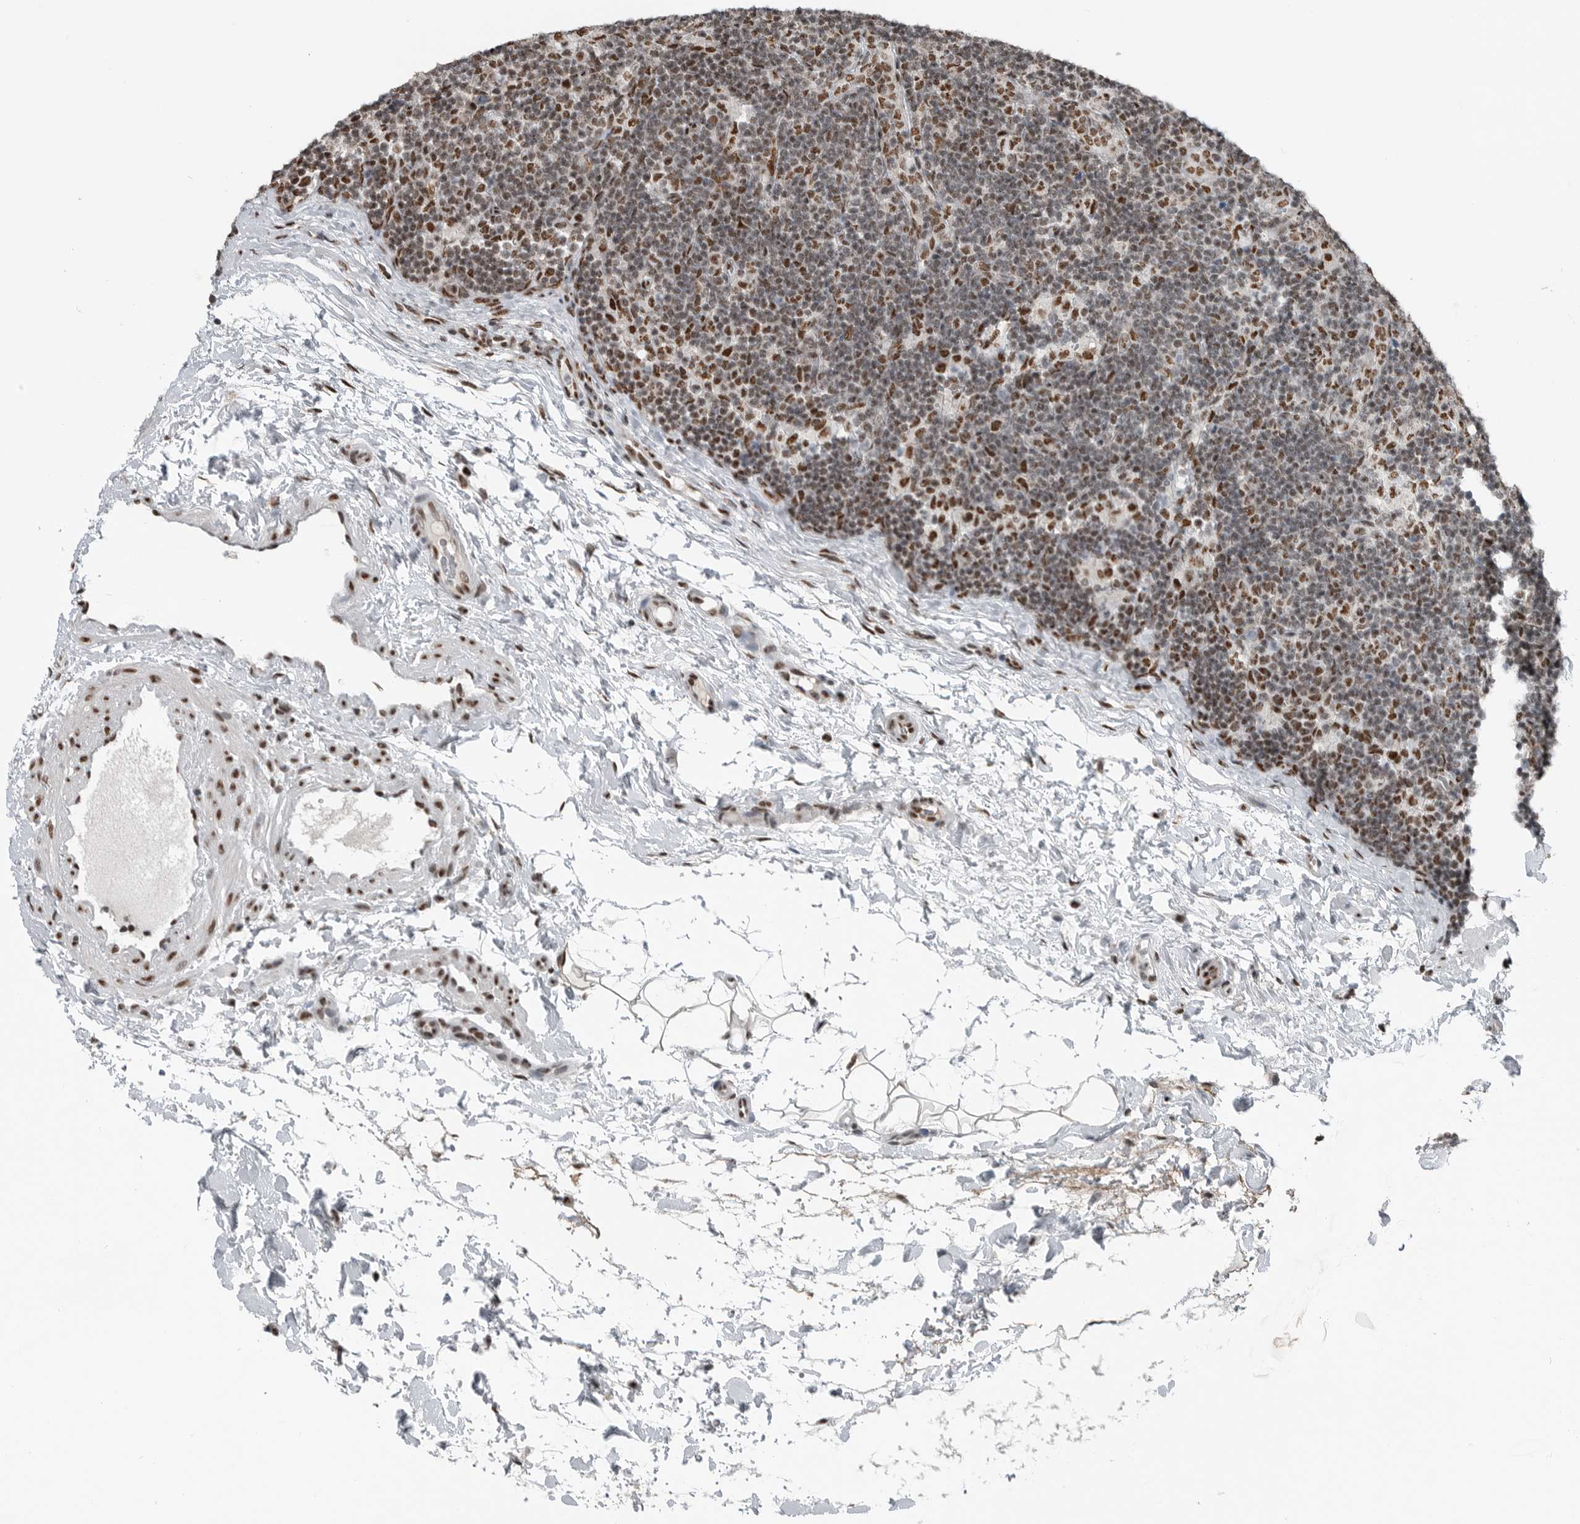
{"staining": {"intensity": "moderate", "quantity": ">75%", "location": "nuclear"}, "tissue": "lymph node", "cell_type": "Germinal center cells", "image_type": "normal", "snomed": [{"axis": "morphology", "description": "Normal tissue, NOS"}, {"axis": "topography", "description": "Lymph node"}], "caption": "IHC staining of benign lymph node, which shows medium levels of moderate nuclear staining in approximately >75% of germinal center cells indicating moderate nuclear protein expression. The staining was performed using DAB (3,3'-diaminobenzidine) (brown) for protein detection and nuclei were counterstained in hematoxylin (blue).", "gene": "BLZF1", "patient": {"sex": "female", "age": 22}}